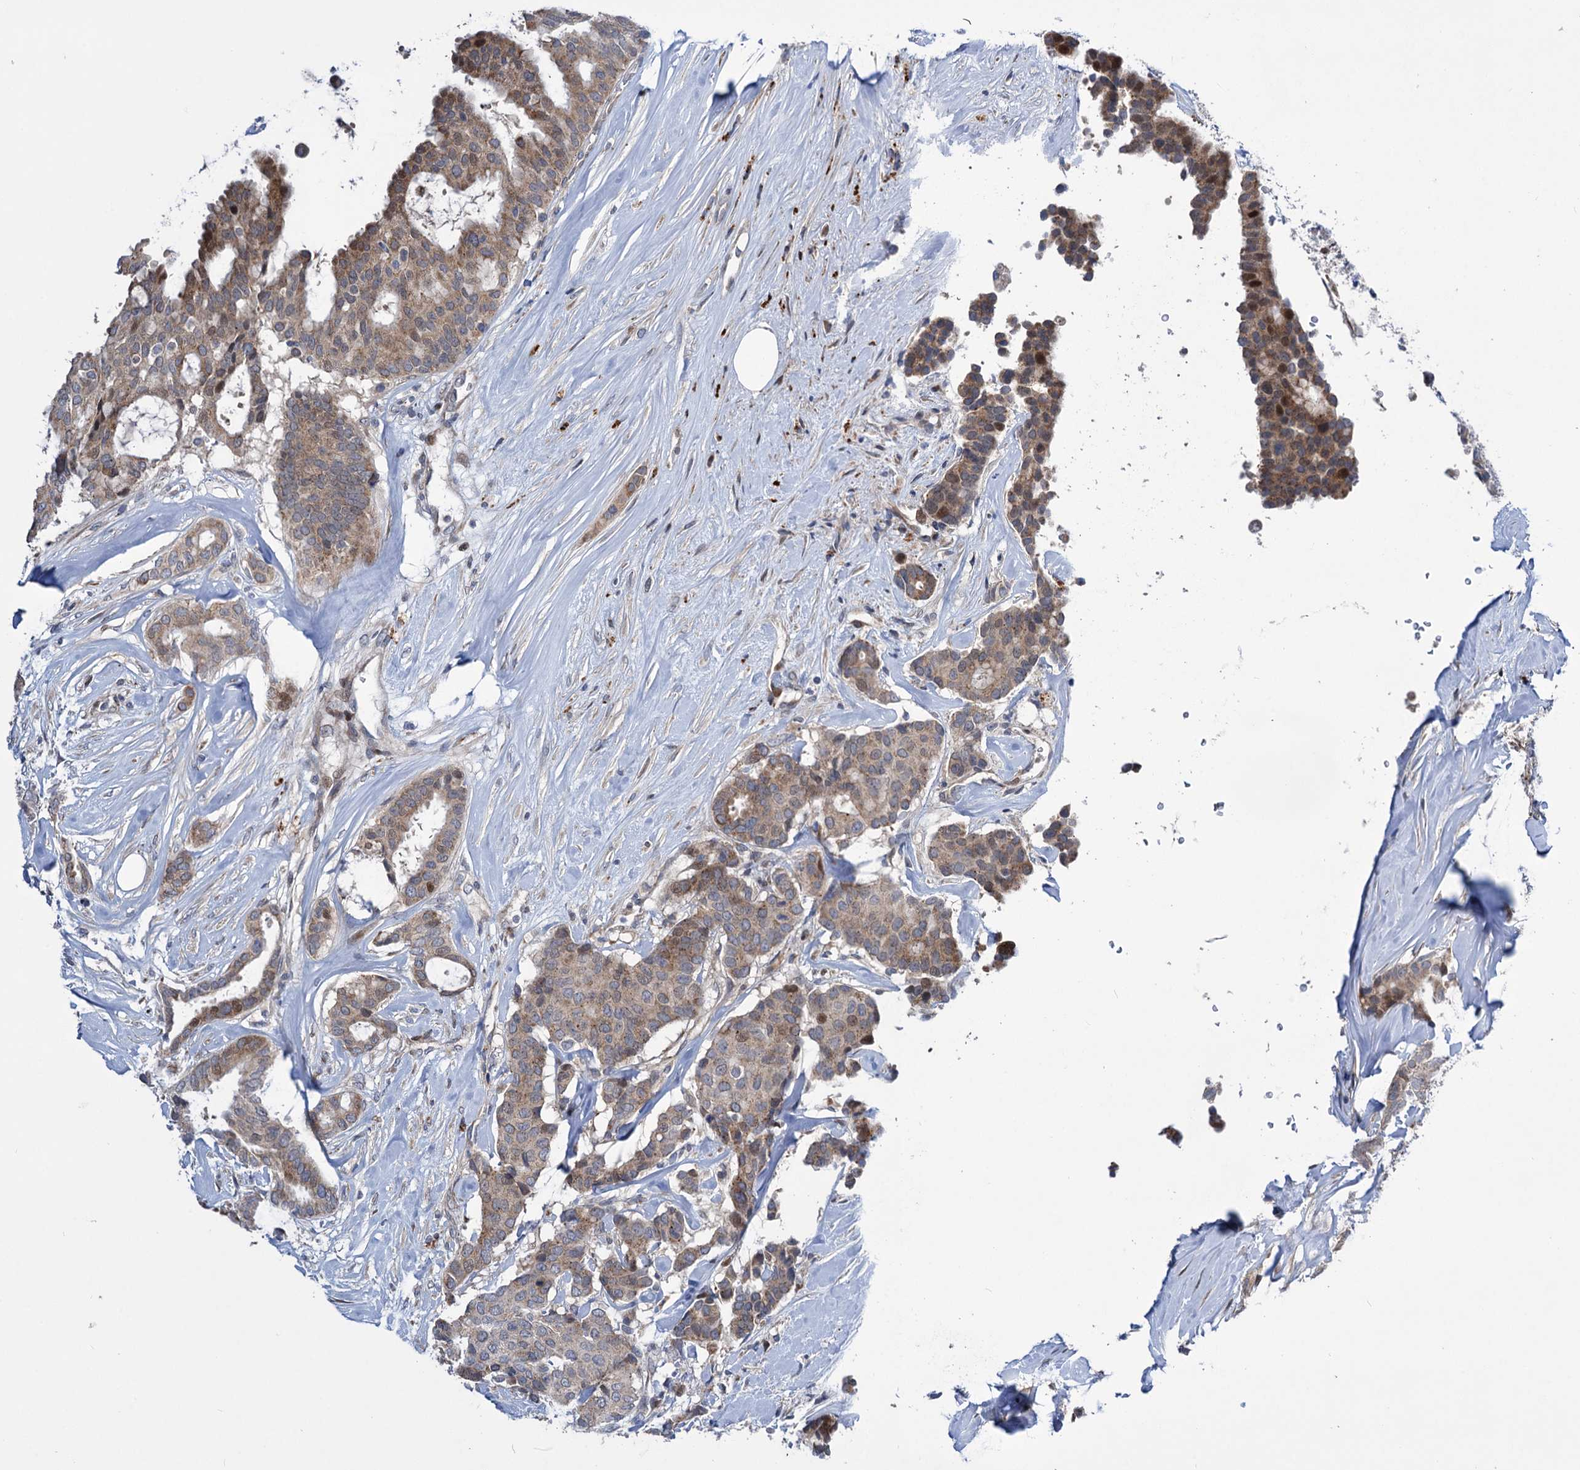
{"staining": {"intensity": "weak", "quantity": "25%-75%", "location": "cytoplasmic/membranous,nuclear"}, "tissue": "breast cancer", "cell_type": "Tumor cells", "image_type": "cancer", "snomed": [{"axis": "morphology", "description": "Duct carcinoma"}, {"axis": "topography", "description": "Breast"}], "caption": "A photomicrograph showing weak cytoplasmic/membranous and nuclear positivity in about 25%-75% of tumor cells in infiltrating ductal carcinoma (breast), as visualized by brown immunohistochemical staining.", "gene": "UBR1", "patient": {"sex": "female", "age": 75}}